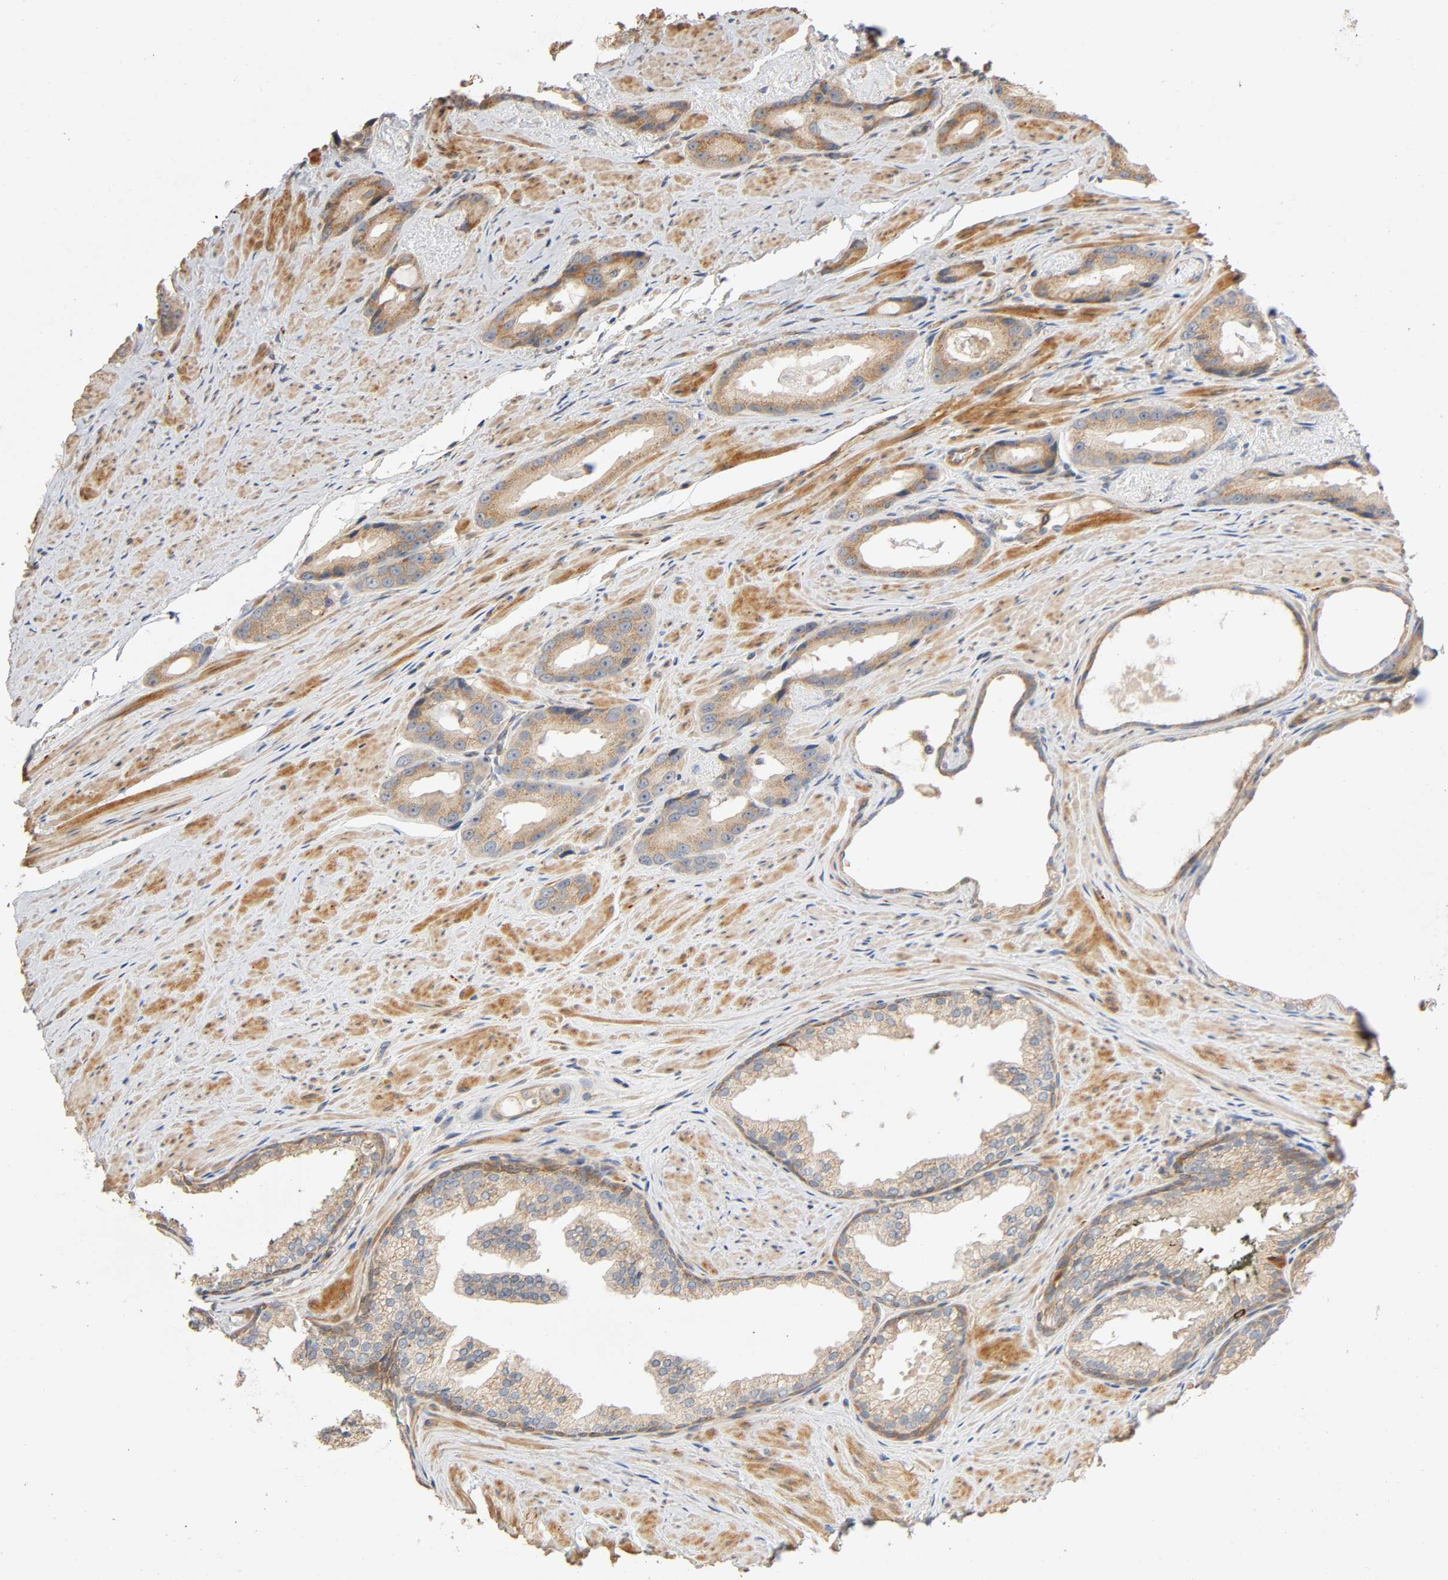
{"staining": {"intensity": "weak", "quantity": "25%-75%", "location": "cytoplasmic/membranous"}, "tissue": "prostate cancer", "cell_type": "Tumor cells", "image_type": "cancer", "snomed": [{"axis": "morphology", "description": "Adenocarcinoma, Medium grade"}, {"axis": "topography", "description": "Prostate"}], "caption": "Immunohistochemistry (DAB) staining of human adenocarcinoma (medium-grade) (prostate) demonstrates weak cytoplasmic/membranous protein positivity in approximately 25%-75% of tumor cells.", "gene": "SGSM1", "patient": {"sex": "male", "age": 60}}